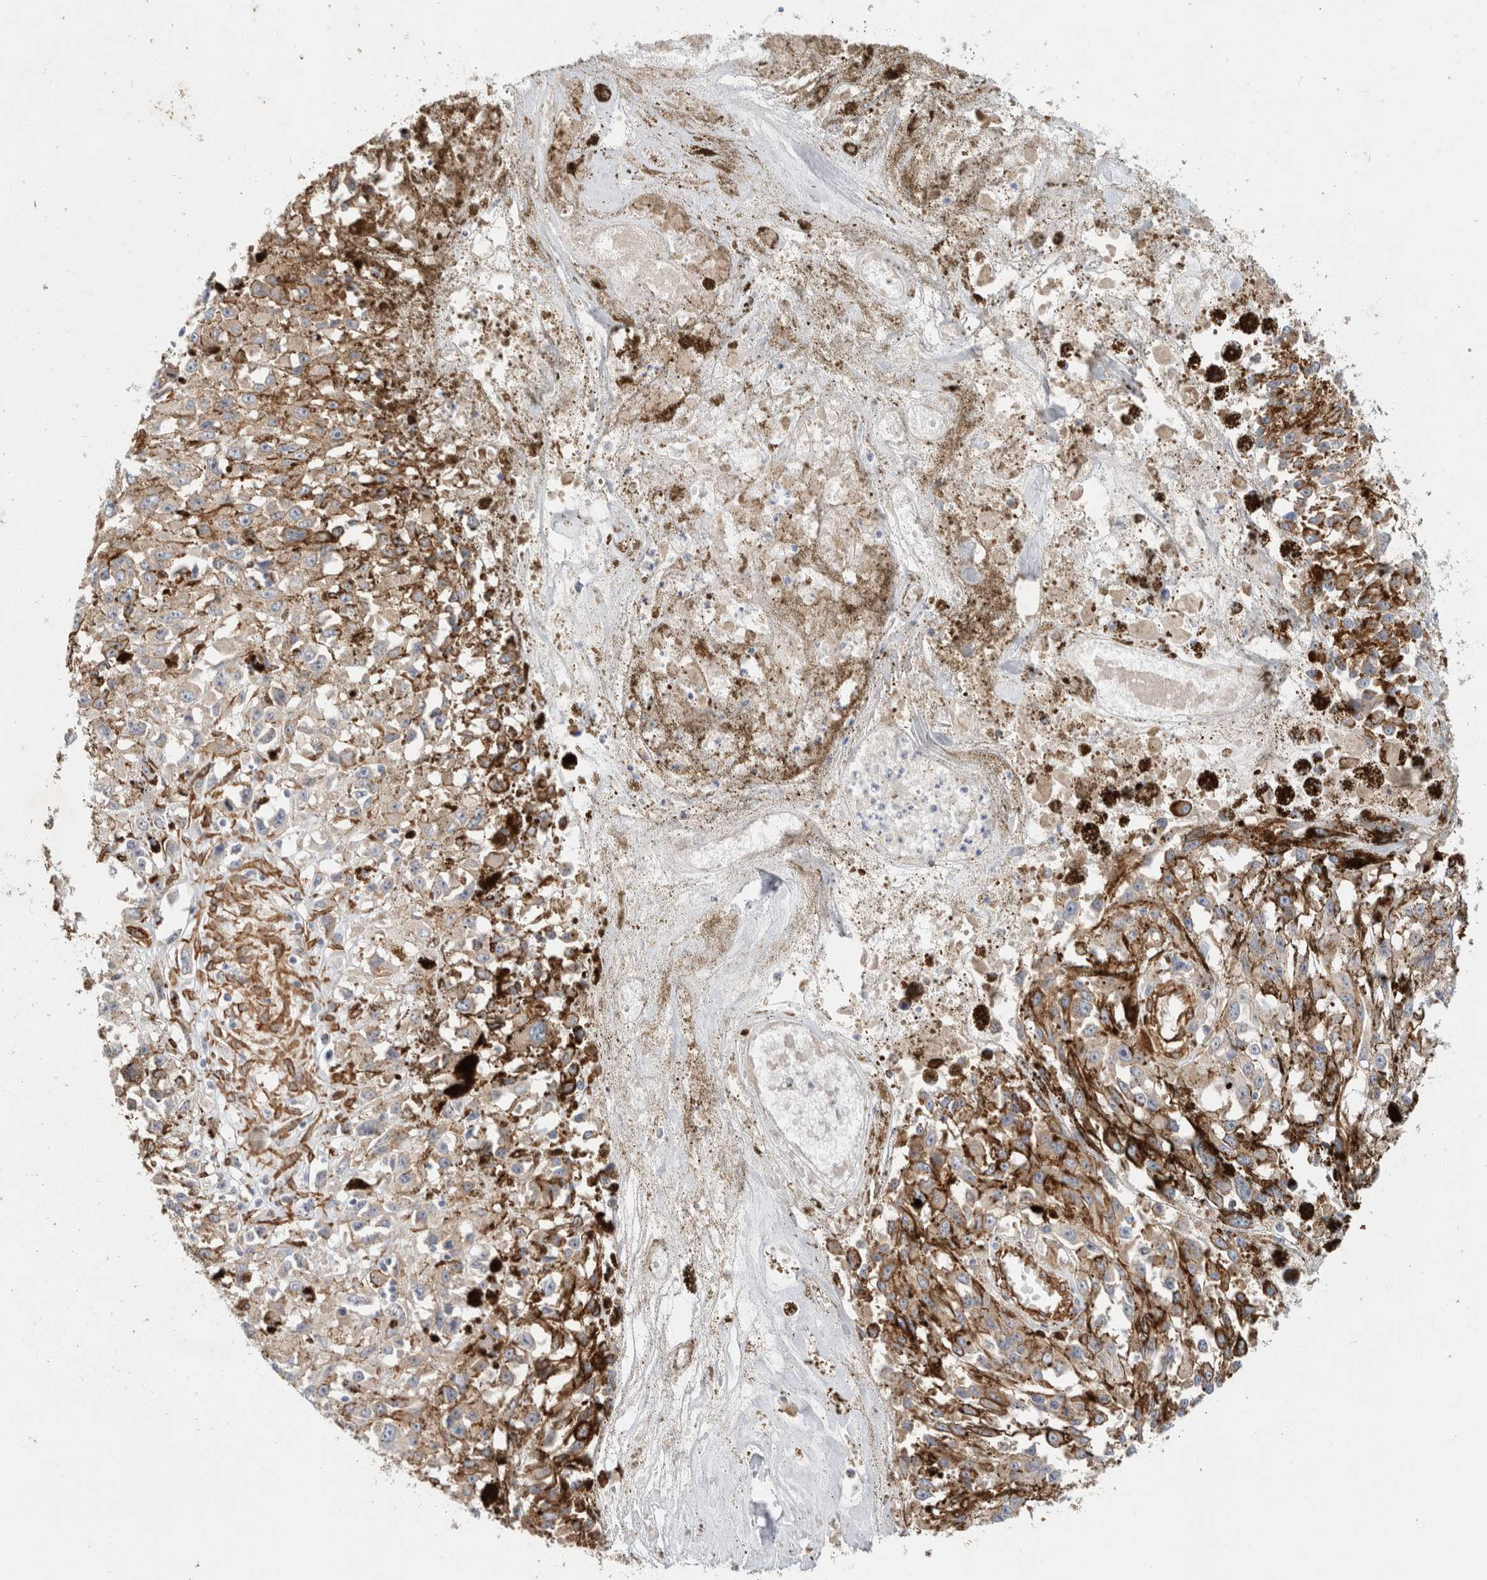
{"staining": {"intensity": "negative", "quantity": "none", "location": "none"}, "tissue": "melanoma", "cell_type": "Tumor cells", "image_type": "cancer", "snomed": [{"axis": "morphology", "description": "Malignant melanoma, Metastatic site"}, {"axis": "topography", "description": "Lymph node"}], "caption": "DAB immunohistochemical staining of human melanoma demonstrates no significant positivity in tumor cells.", "gene": "JMJD4", "patient": {"sex": "male", "age": 59}}